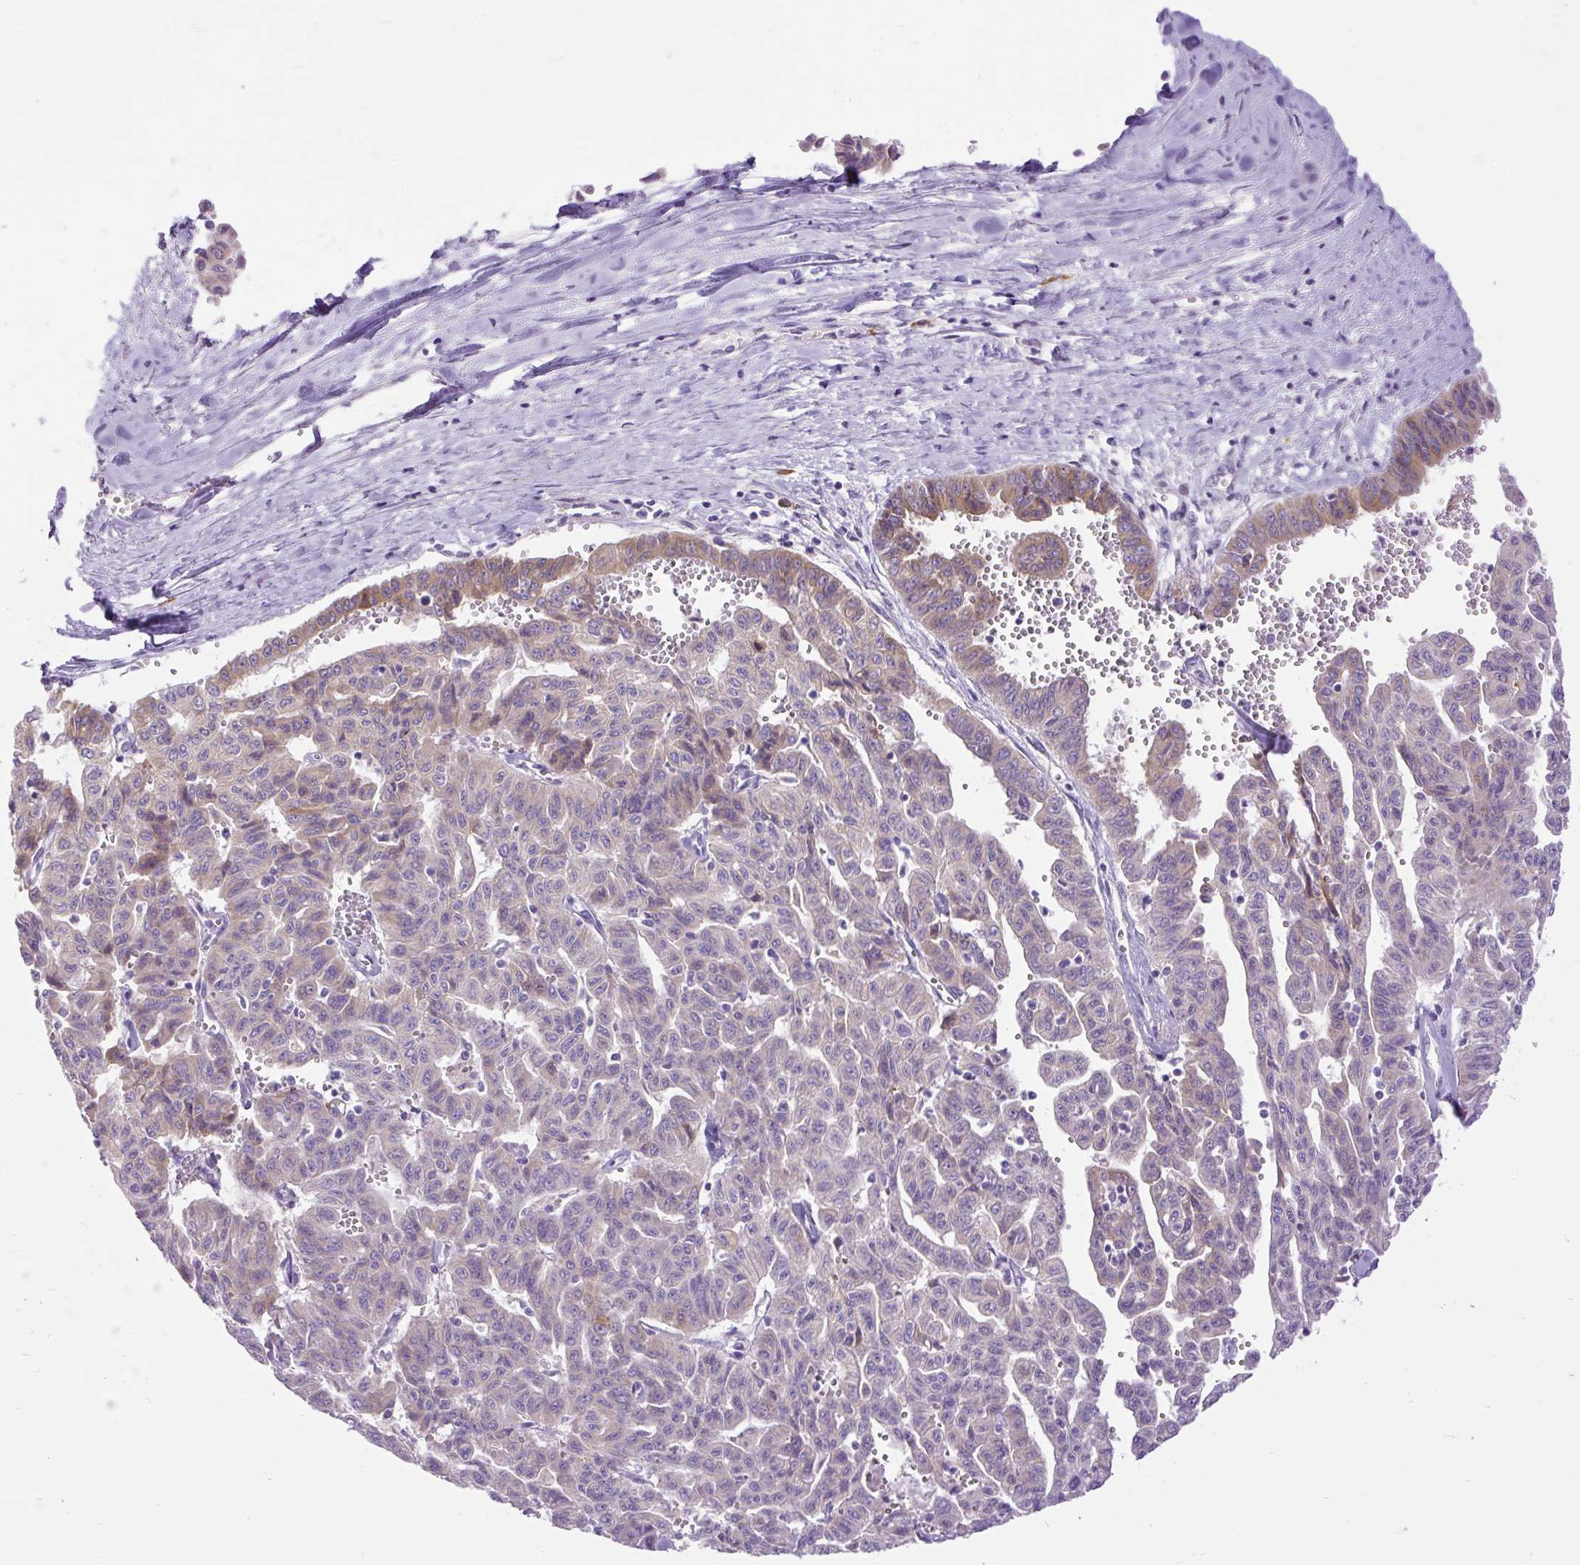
{"staining": {"intensity": "moderate", "quantity": "<25%", "location": "cytoplasmic/membranous"}, "tissue": "liver cancer", "cell_type": "Tumor cells", "image_type": "cancer", "snomed": [{"axis": "morphology", "description": "Cholangiocarcinoma"}, {"axis": "topography", "description": "Liver"}], "caption": "Human liver cholangiocarcinoma stained for a protein (brown) demonstrates moderate cytoplasmic/membranous positive staining in approximately <25% of tumor cells.", "gene": "SYBU", "patient": {"sex": "female", "age": 77}}